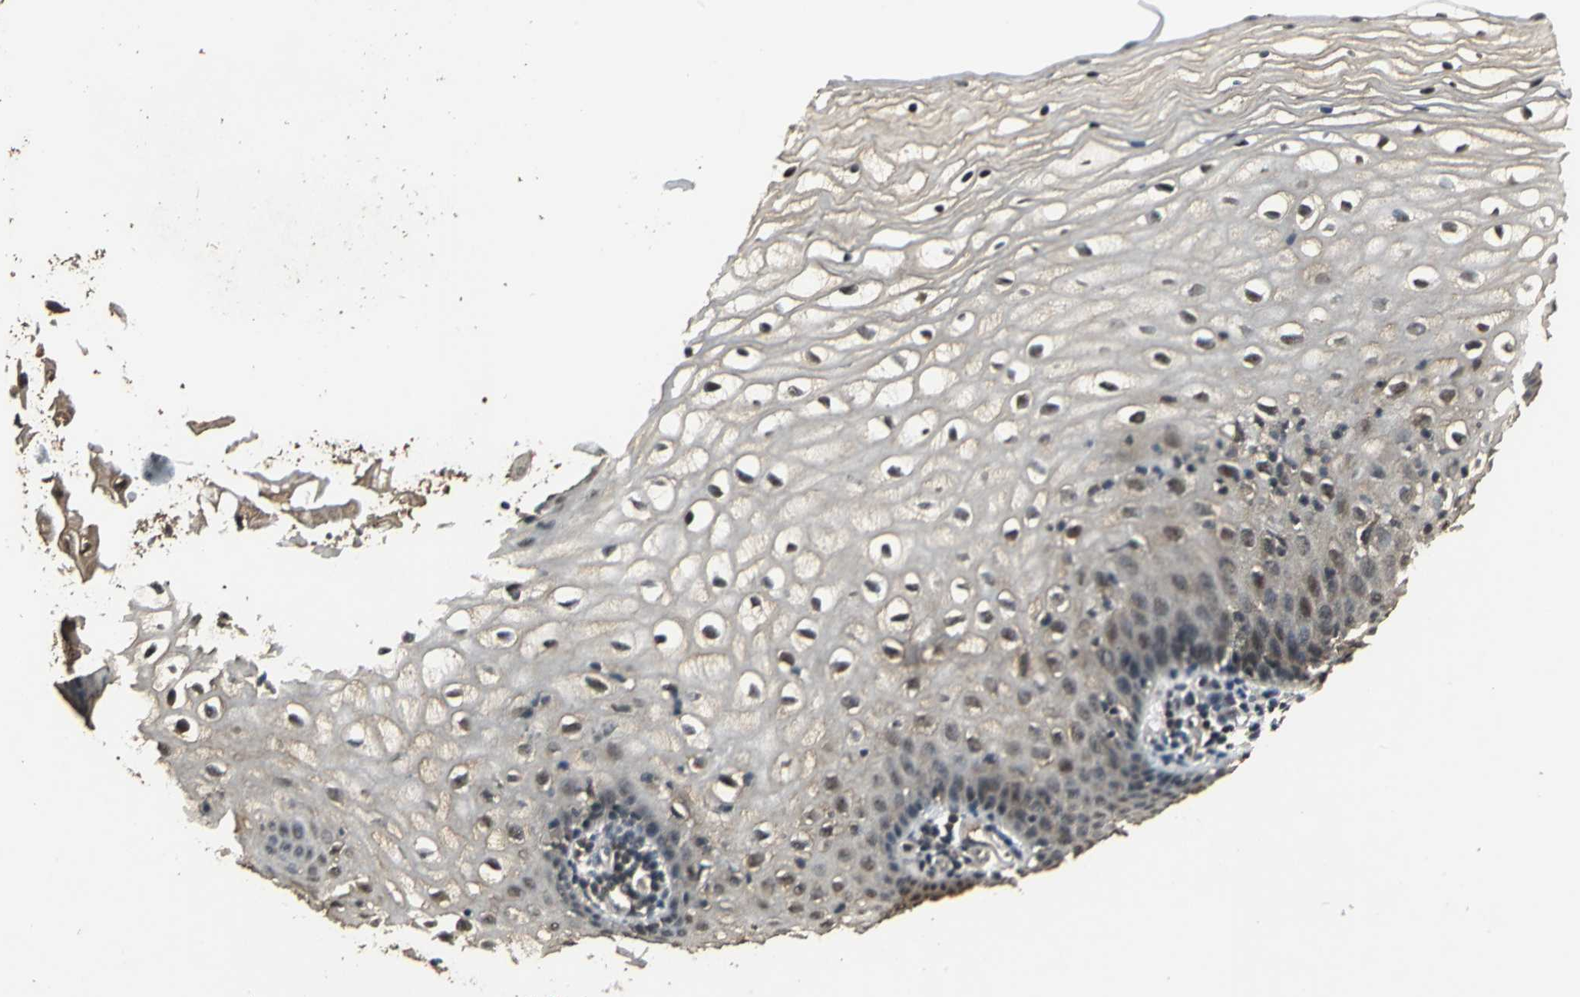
{"staining": {"intensity": "moderate", "quantity": "25%-75%", "location": "cytoplasmic/membranous"}, "tissue": "vagina", "cell_type": "Squamous epithelial cells", "image_type": "normal", "snomed": [{"axis": "morphology", "description": "Normal tissue, NOS"}, {"axis": "topography", "description": "Vagina"}], "caption": "Unremarkable vagina demonstrates moderate cytoplasmic/membranous positivity in approximately 25%-75% of squamous epithelial cells, visualized by immunohistochemistry.", "gene": "UCHL5", "patient": {"sex": "female", "age": 34}}